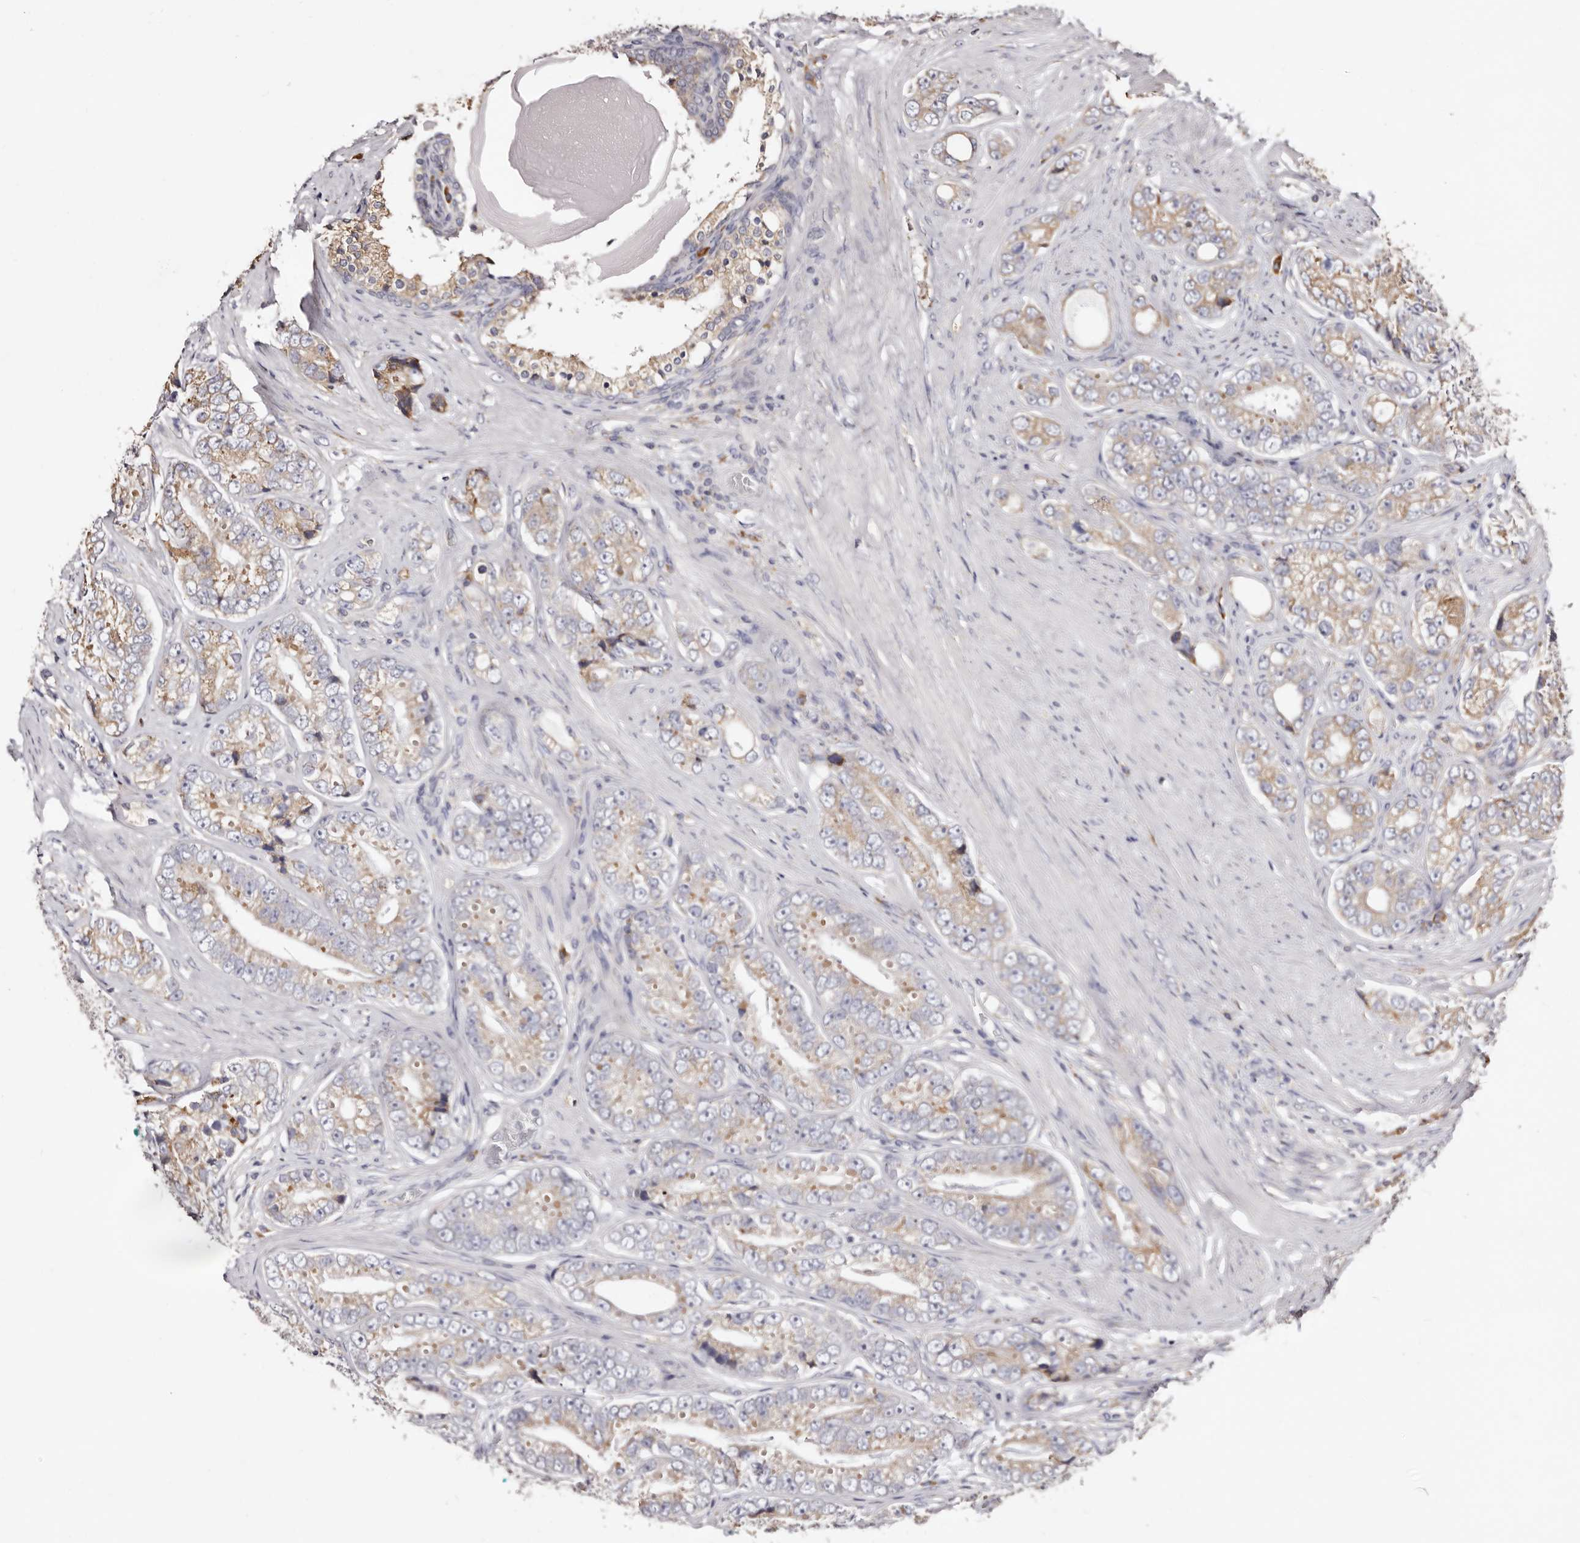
{"staining": {"intensity": "moderate", "quantity": ">75%", "location": "cytoplasmic/membranous"}, "tissue": "prostate cancer", "cell_type": "Tumor cells", "image_type": "cancer", "snomed": [{"axis": "morphology", "description": "Adenocarcinoma, High grade"}, {"axis": "topography", "description": "Prostate"}], "caption": "Human adenocarcinoma (high-grade) (prostate) stained with a brown dye demonstrates moderate cytoplasmic/membranous positive staining in about >75% of tumor cells.", "gene": "ACBD6", "patient": {"sex": "male", "age": 56}}